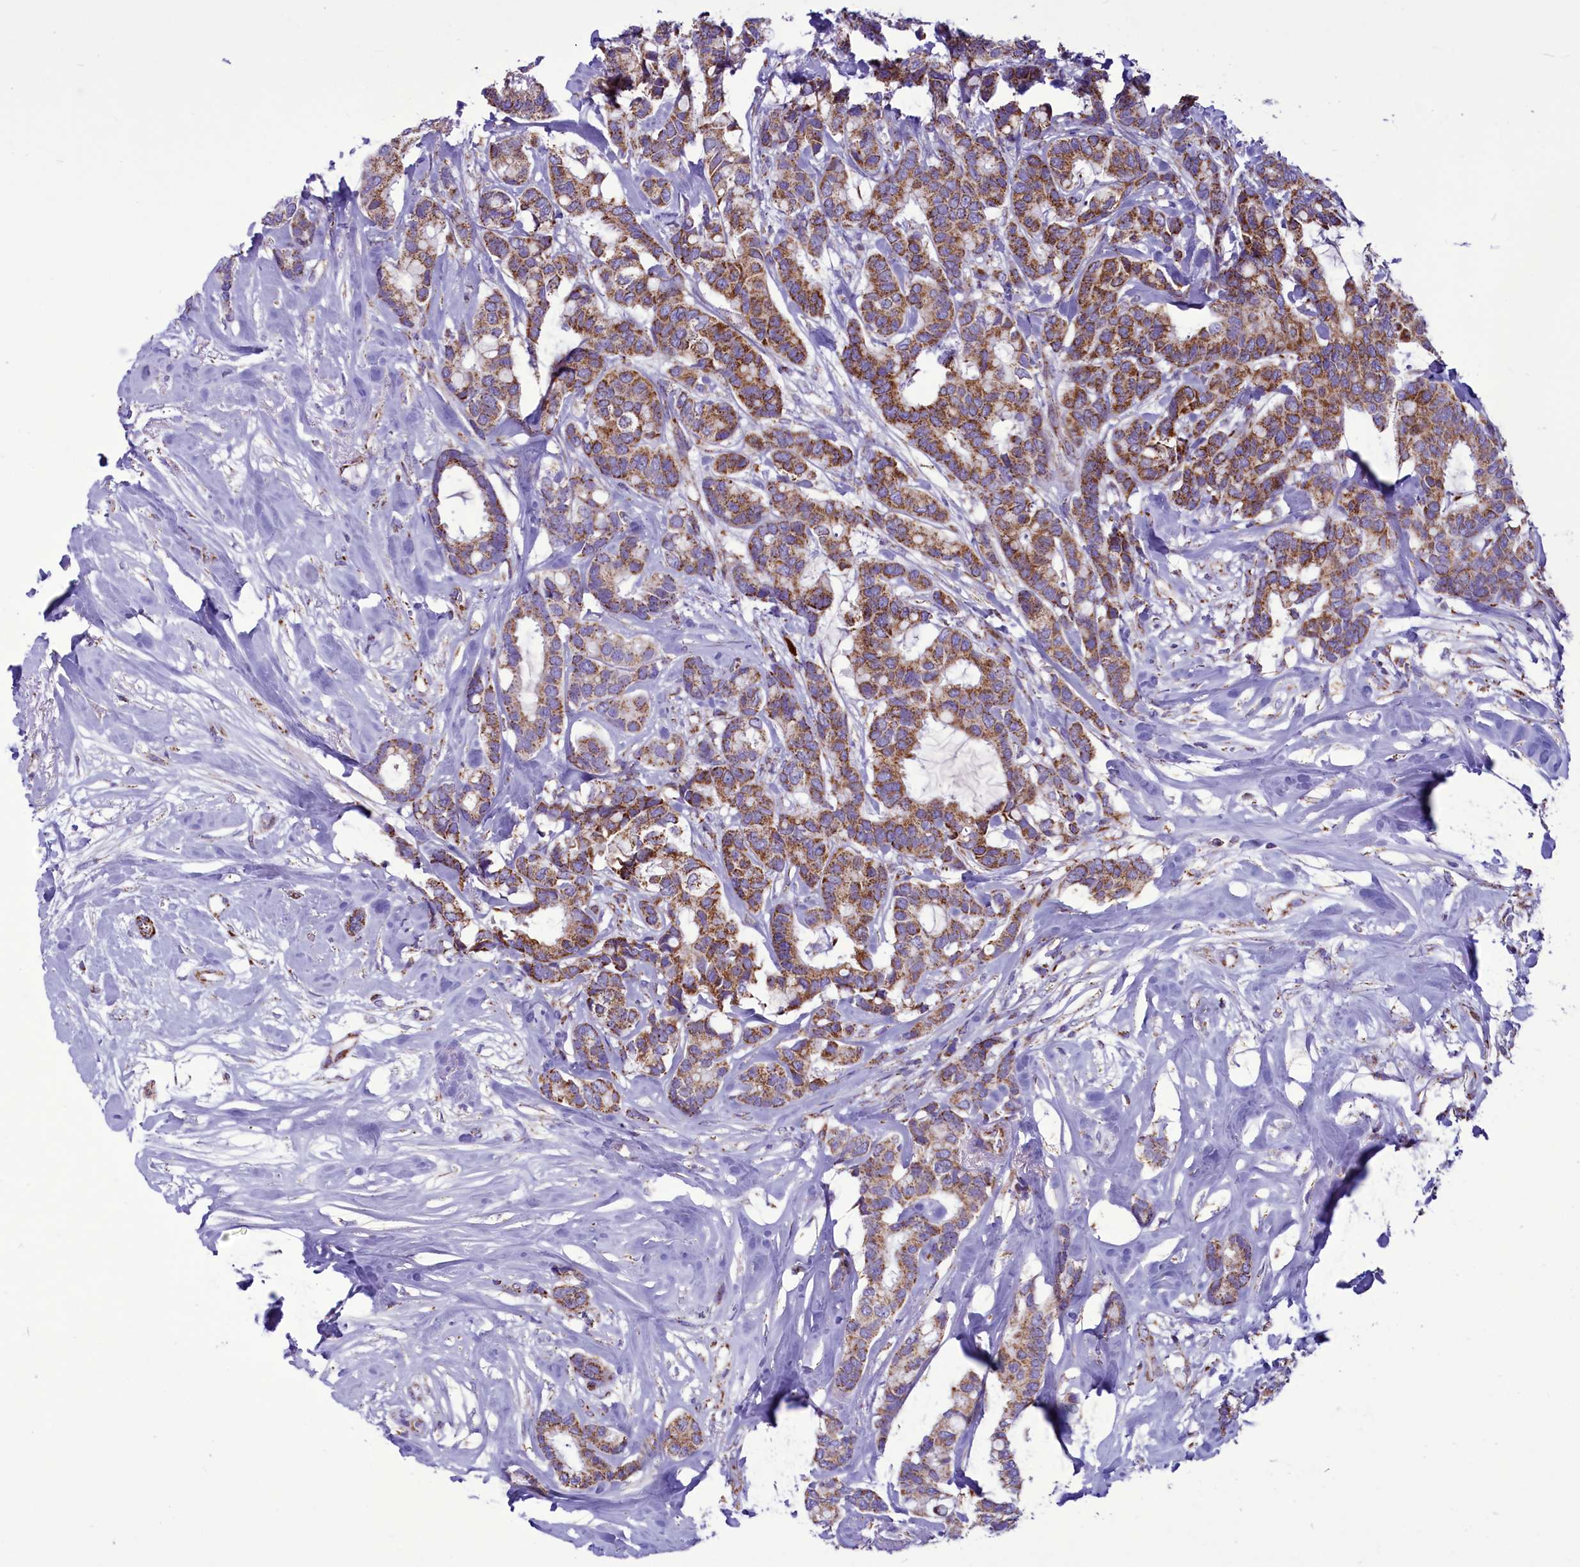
{"staining": {"intensity": "moderate", "quantity": ">75%", "location": "cytoplasmic/membranous"}, "tissue": "breast cancer", "cell_type": "Tumor cells", "image_type": "cancer", "snomed": [{"axis": "morphology", "description": "Duct carcinoma"}, {"axis": "topography", "description": "Breast"}], "caption": "Immunohistochemical staining of human breast intraductal carcinoma exhibits medium levels of moderate cytoplasmic/membranous protein staining in approximately >75% of tumor cells.", "gene": "ICA1L", "patient": {"sex": "female", "age": 87}}